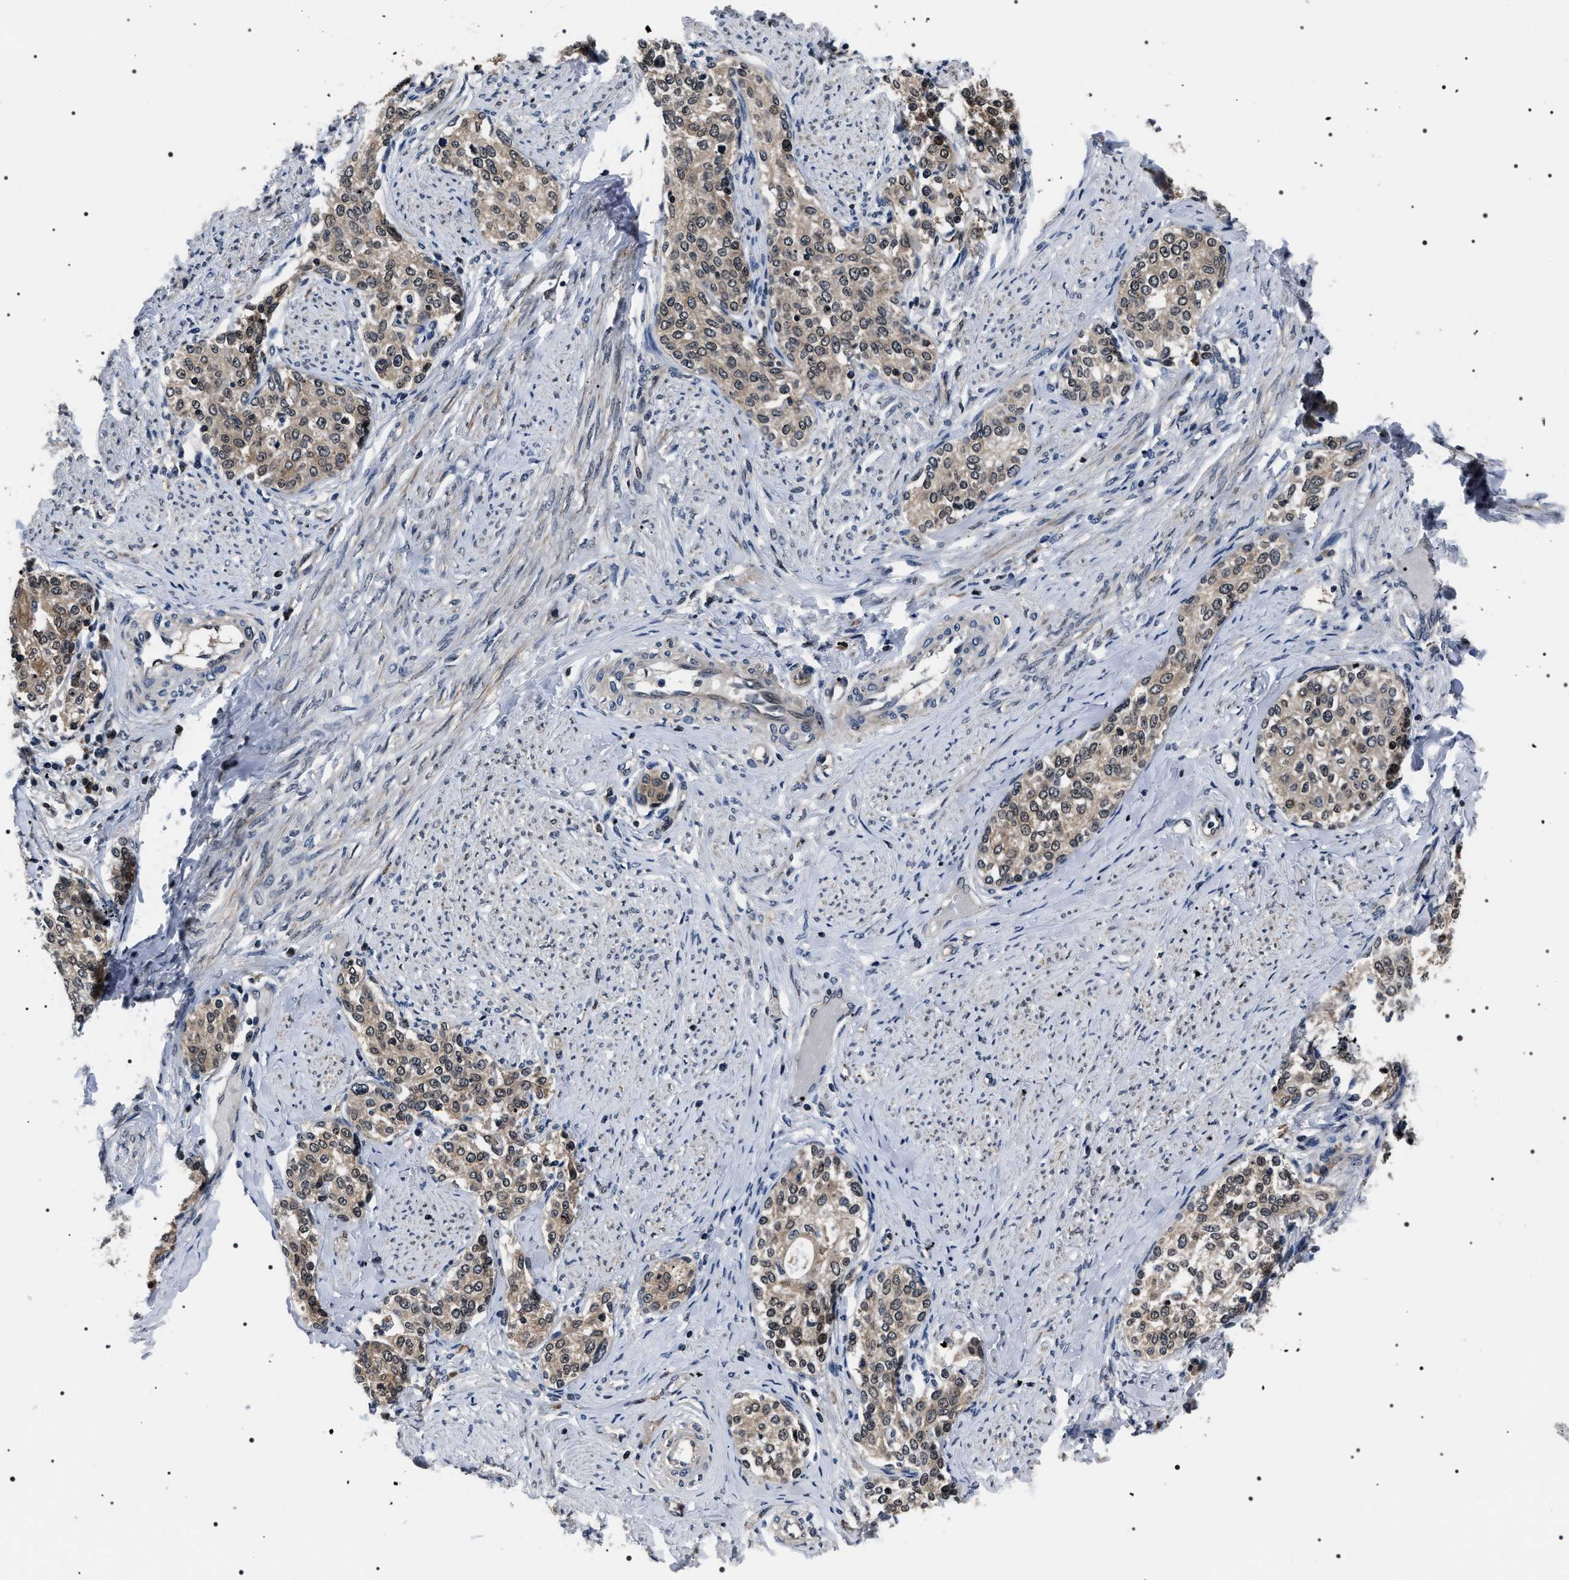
{"staining": {"intensity": "weak", "quantity": ">75%", "location": "cytoplasmic/membranous,nuclear"}, "tissue": "cervical cancer", "cell_type": "Tumor cells", "image_type": "cancer", "snomed": [{"axis": "morphology", "description": "Squamous cell carcinoma, NOS"}, {"axis": "morphology", "description": "Adenocarcinoma, NOS"}, {"axis": "topography", "description": "Cervix"}], "caption": "Cervical cancer tissue reveals weak cytoplasmic/membranous and nuclear staining in about >75% of tumor cells (Stains: DAB (3,3'-diaminobenzidine) in brown, nuclei in blue, Microscopy: brightfield microscopy at high magnification).", "gene": "SIPA1", "patient": {"sex": "female", "age": 52}}